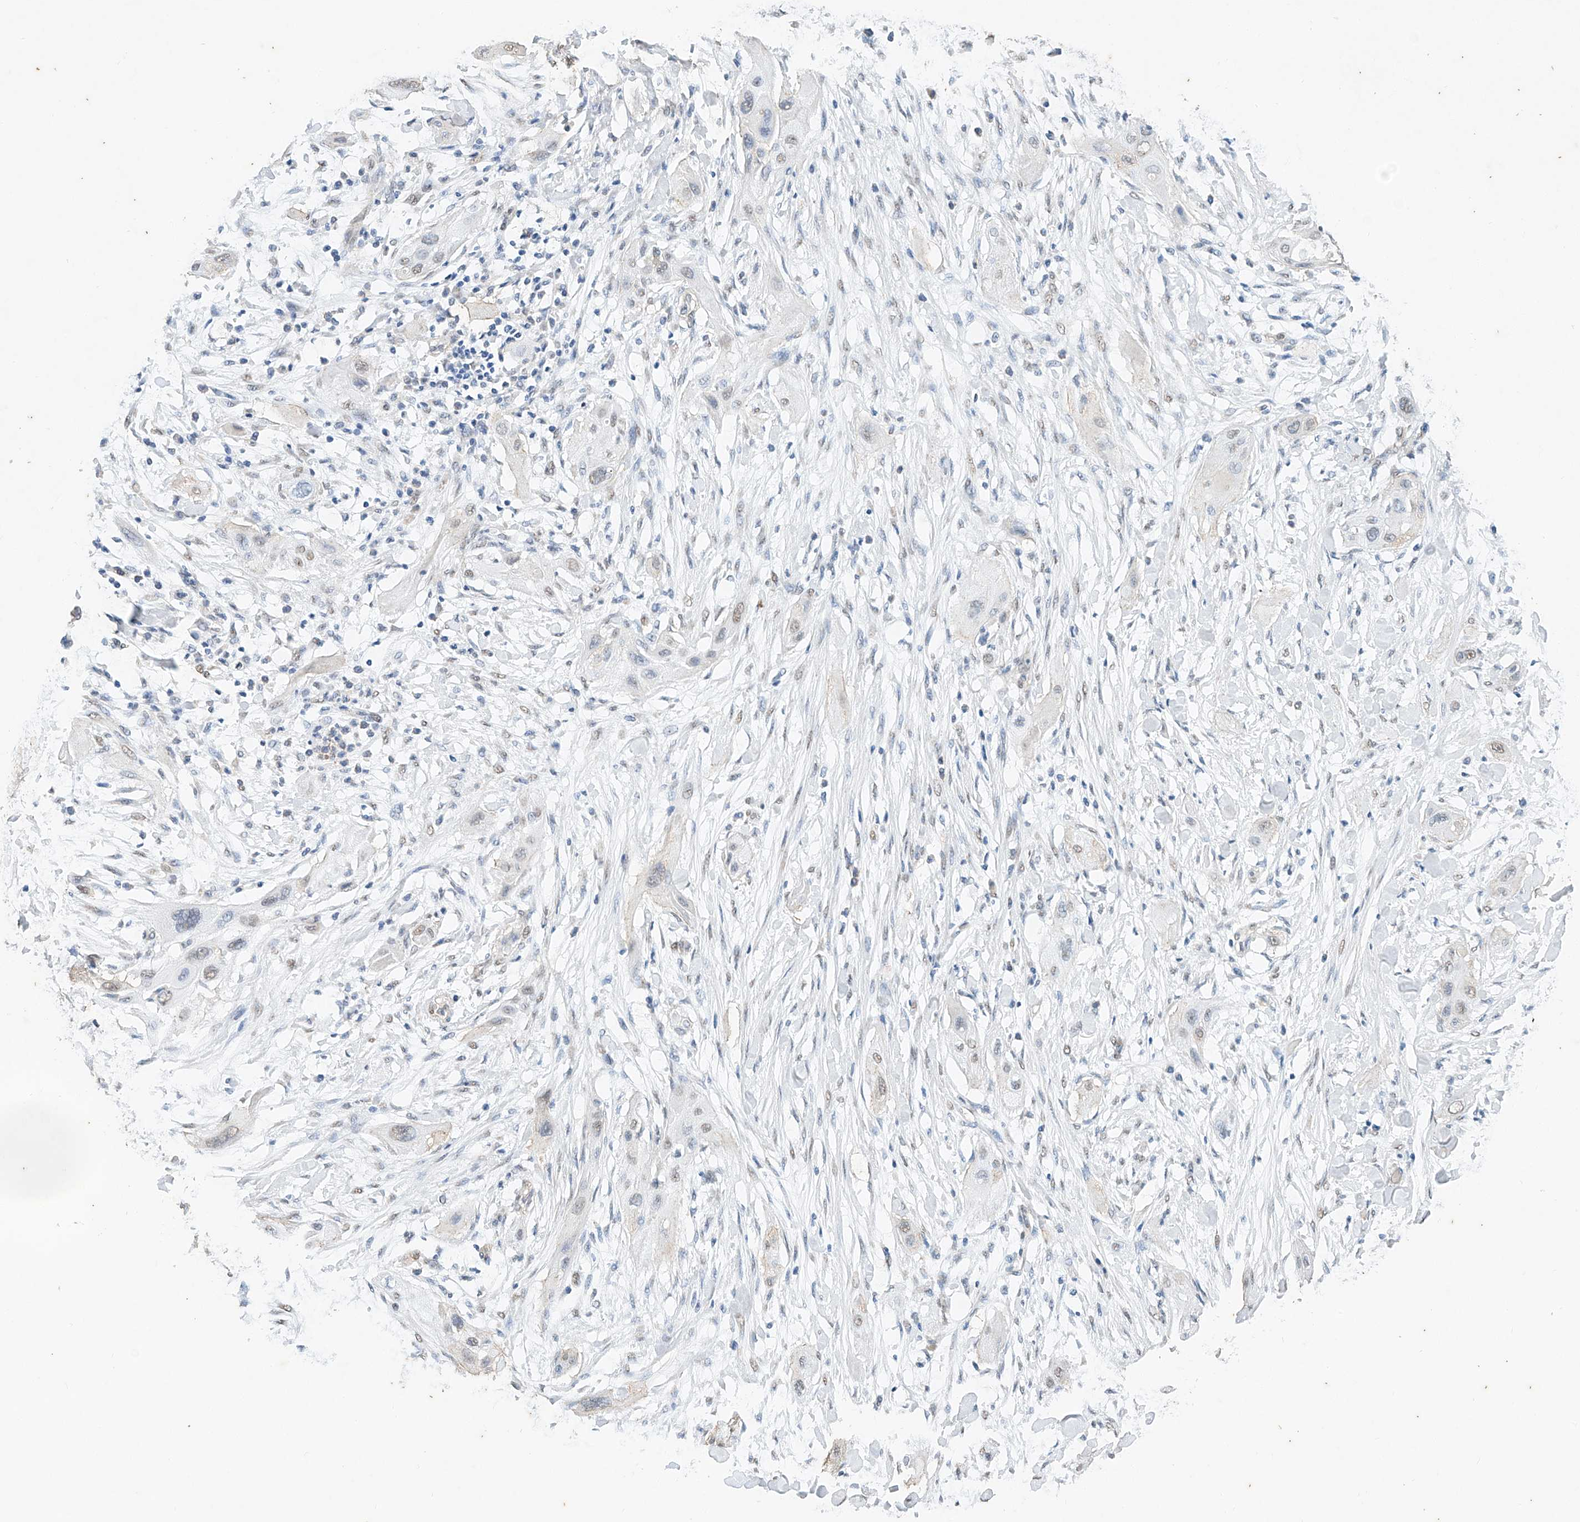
{"staining": {"intensity": "weak", "quantity": "<25%", "location": "nuclear"}, "tissue": "lung cancer", "cell_type": "Tumor cells", "image_type": "cancer", "snomed": [{"axis": "morphology", "description": "Squamous cell carcinoma, NOS"}, {"axis": "topography", "description": "Lung"}], "caption": "This is a histopathology image of immunohistochemistry (IHC) staining of lung squamous cell carcinoma, which shows no positivity in tumor cells. (Immunohistochemistry, brightfield microscopy, high magnification).", "gene": "CERS4", "patient": {"sex": "female", "age": 47}}